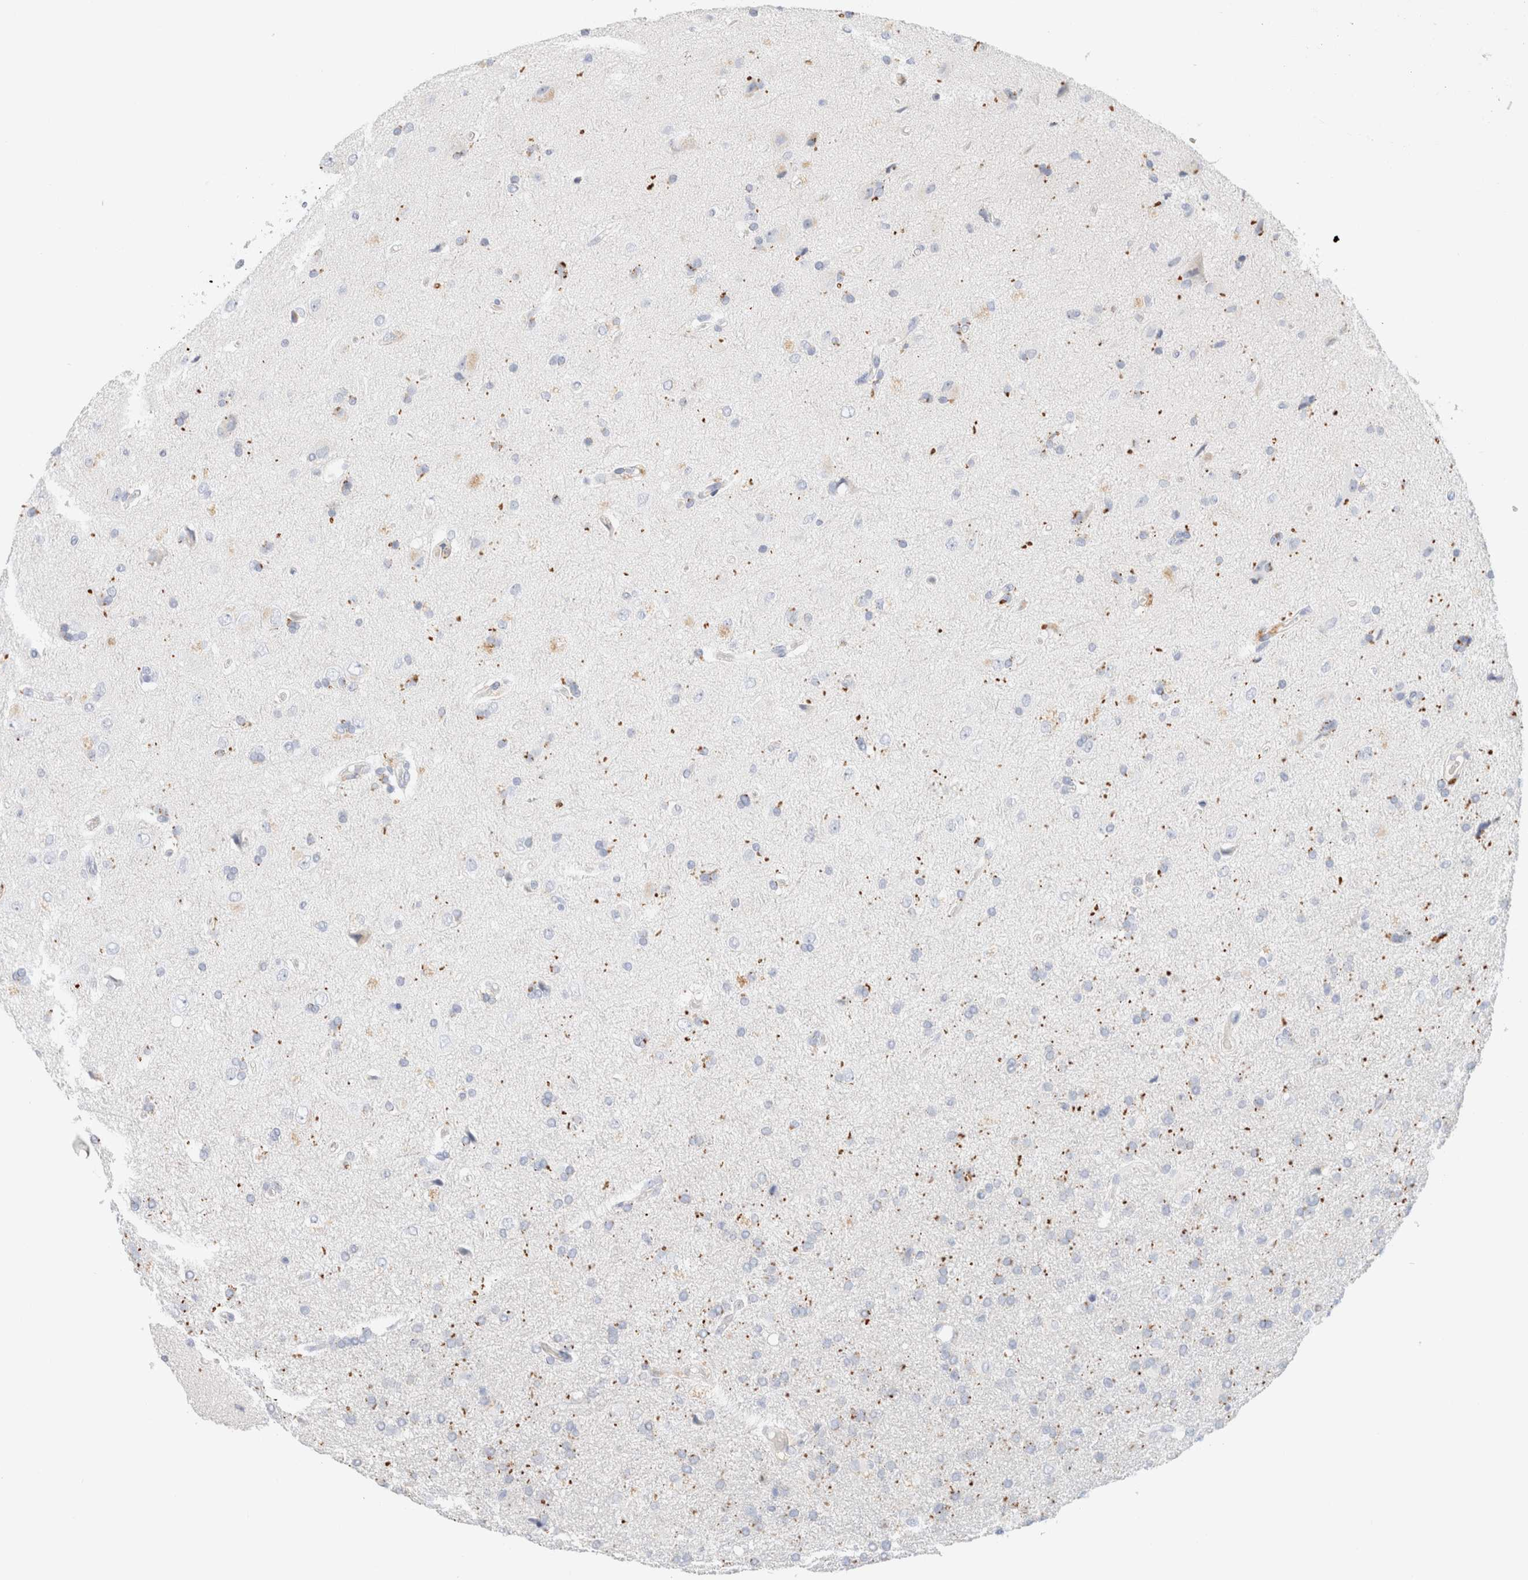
{"staining": {"intensity": "negative", "quantity": "none", "location": "none"}, "tissue": "glioma", "cell_type": "Tumor cells", "image_type": "cancer", "snomed": [{"axis": "morphology", "description": "Glioma, malignant, High grade"}, {"axis": "topography", "description": "Brain"}], "caption": "Immunohistochemical staining of human malignant glioma (high-grade) reveals no significant staining in tumor cells. Brightfield microscopy of immunohistochemistry stained with DAB (3,3'-diaminobenzidine) (brown) and hematoxylin (blue), captured at high magnification.", "gene": "CPQ", "patient": {"sex": "male", "age": 72}}